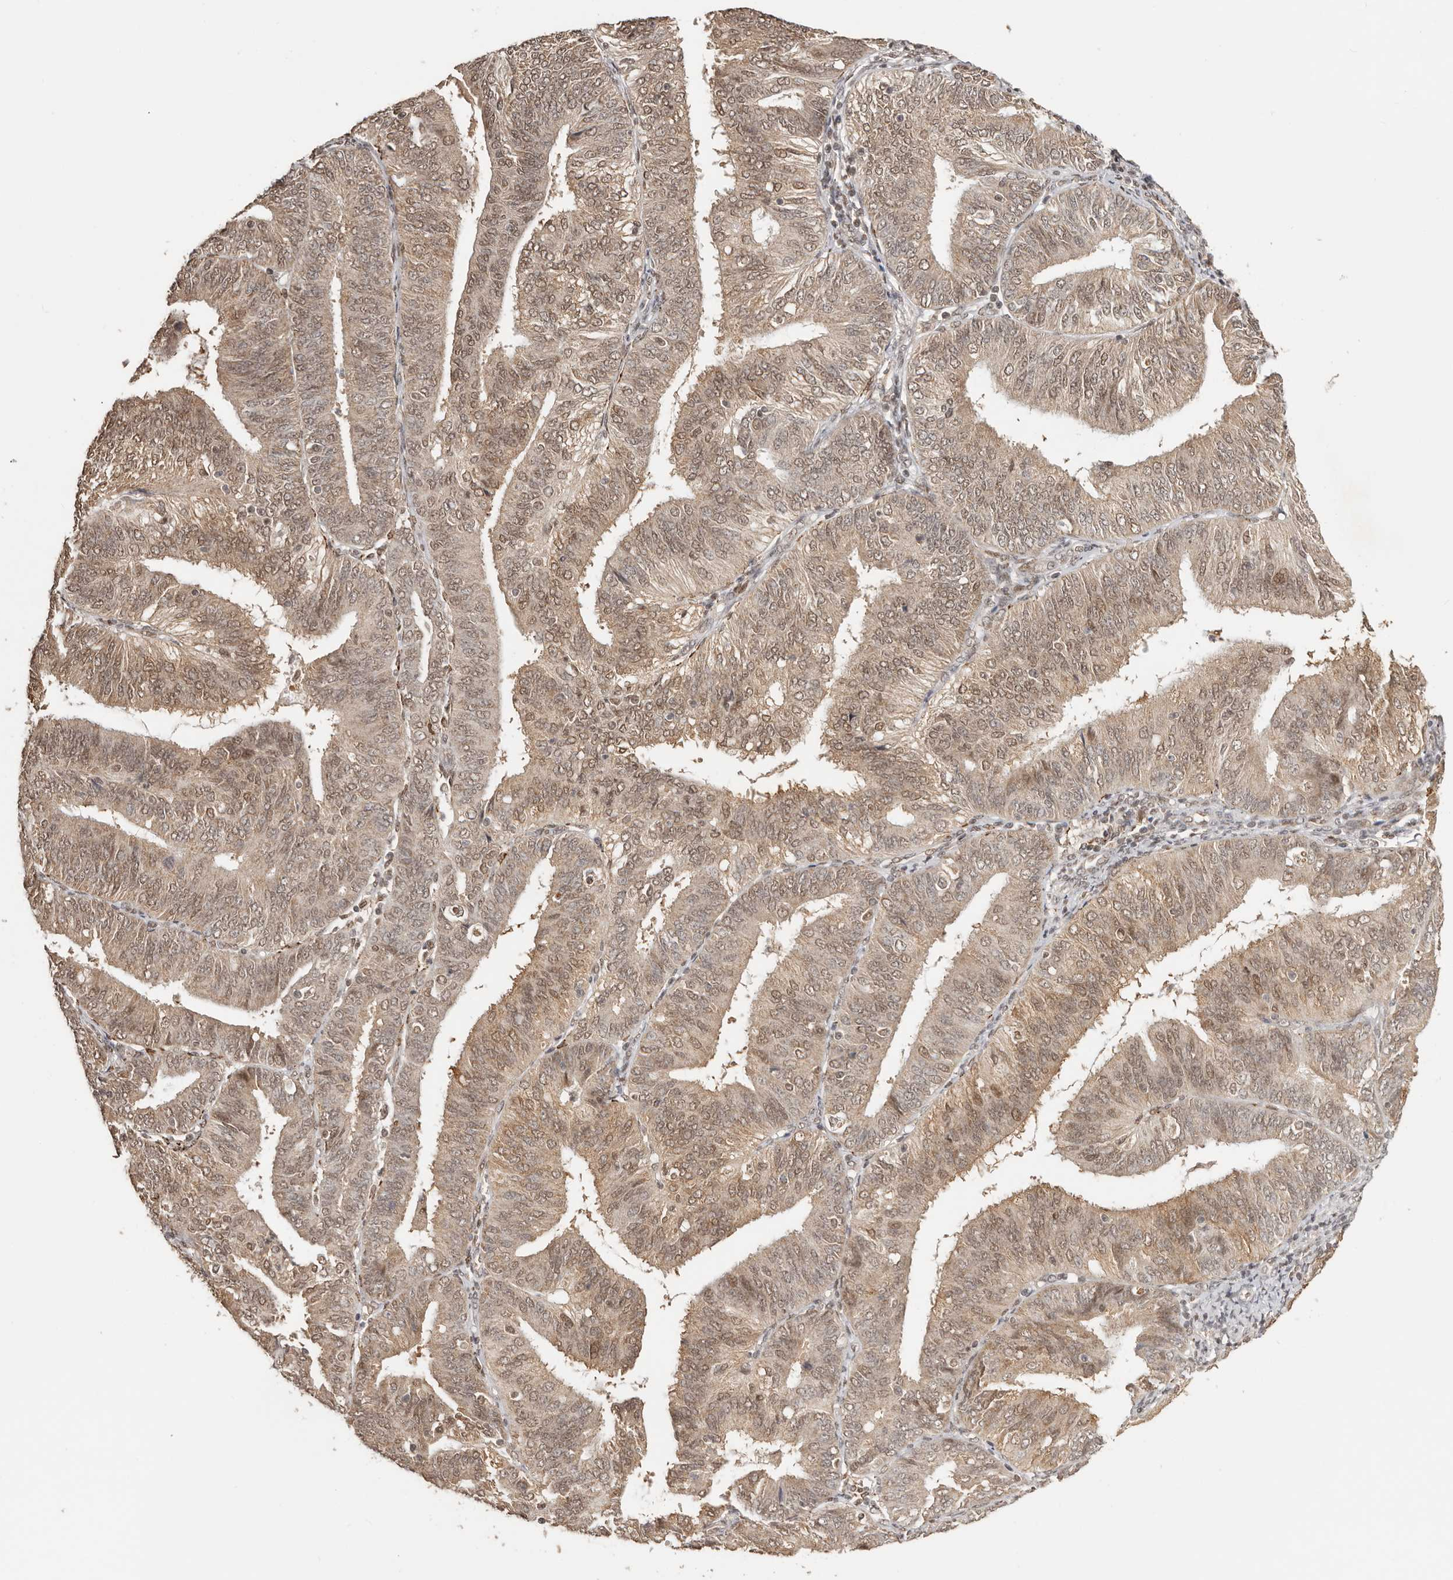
{"staining": {"intensity": "moderate", "quantity": ">75%", "location": "cytoplasmic/membranous,nuclear"}, "tissue": "endometrial cancer", "cell_type": "Tumor cells", "image_type": "cancer", "snomed": [{"axis": "morphology", "description": "Adenocarcinoma, NOS"}, {"axis": "topography", "description": "Endometrium"}], "caption": "Tumor cells reveal moderate cytoplasmic/membranous and nuclear expression in about >75% of cells in endometrial adenocarcinoma.", "gene": "SEC14L1", "patient": {"sex": "female", "age": 58}}